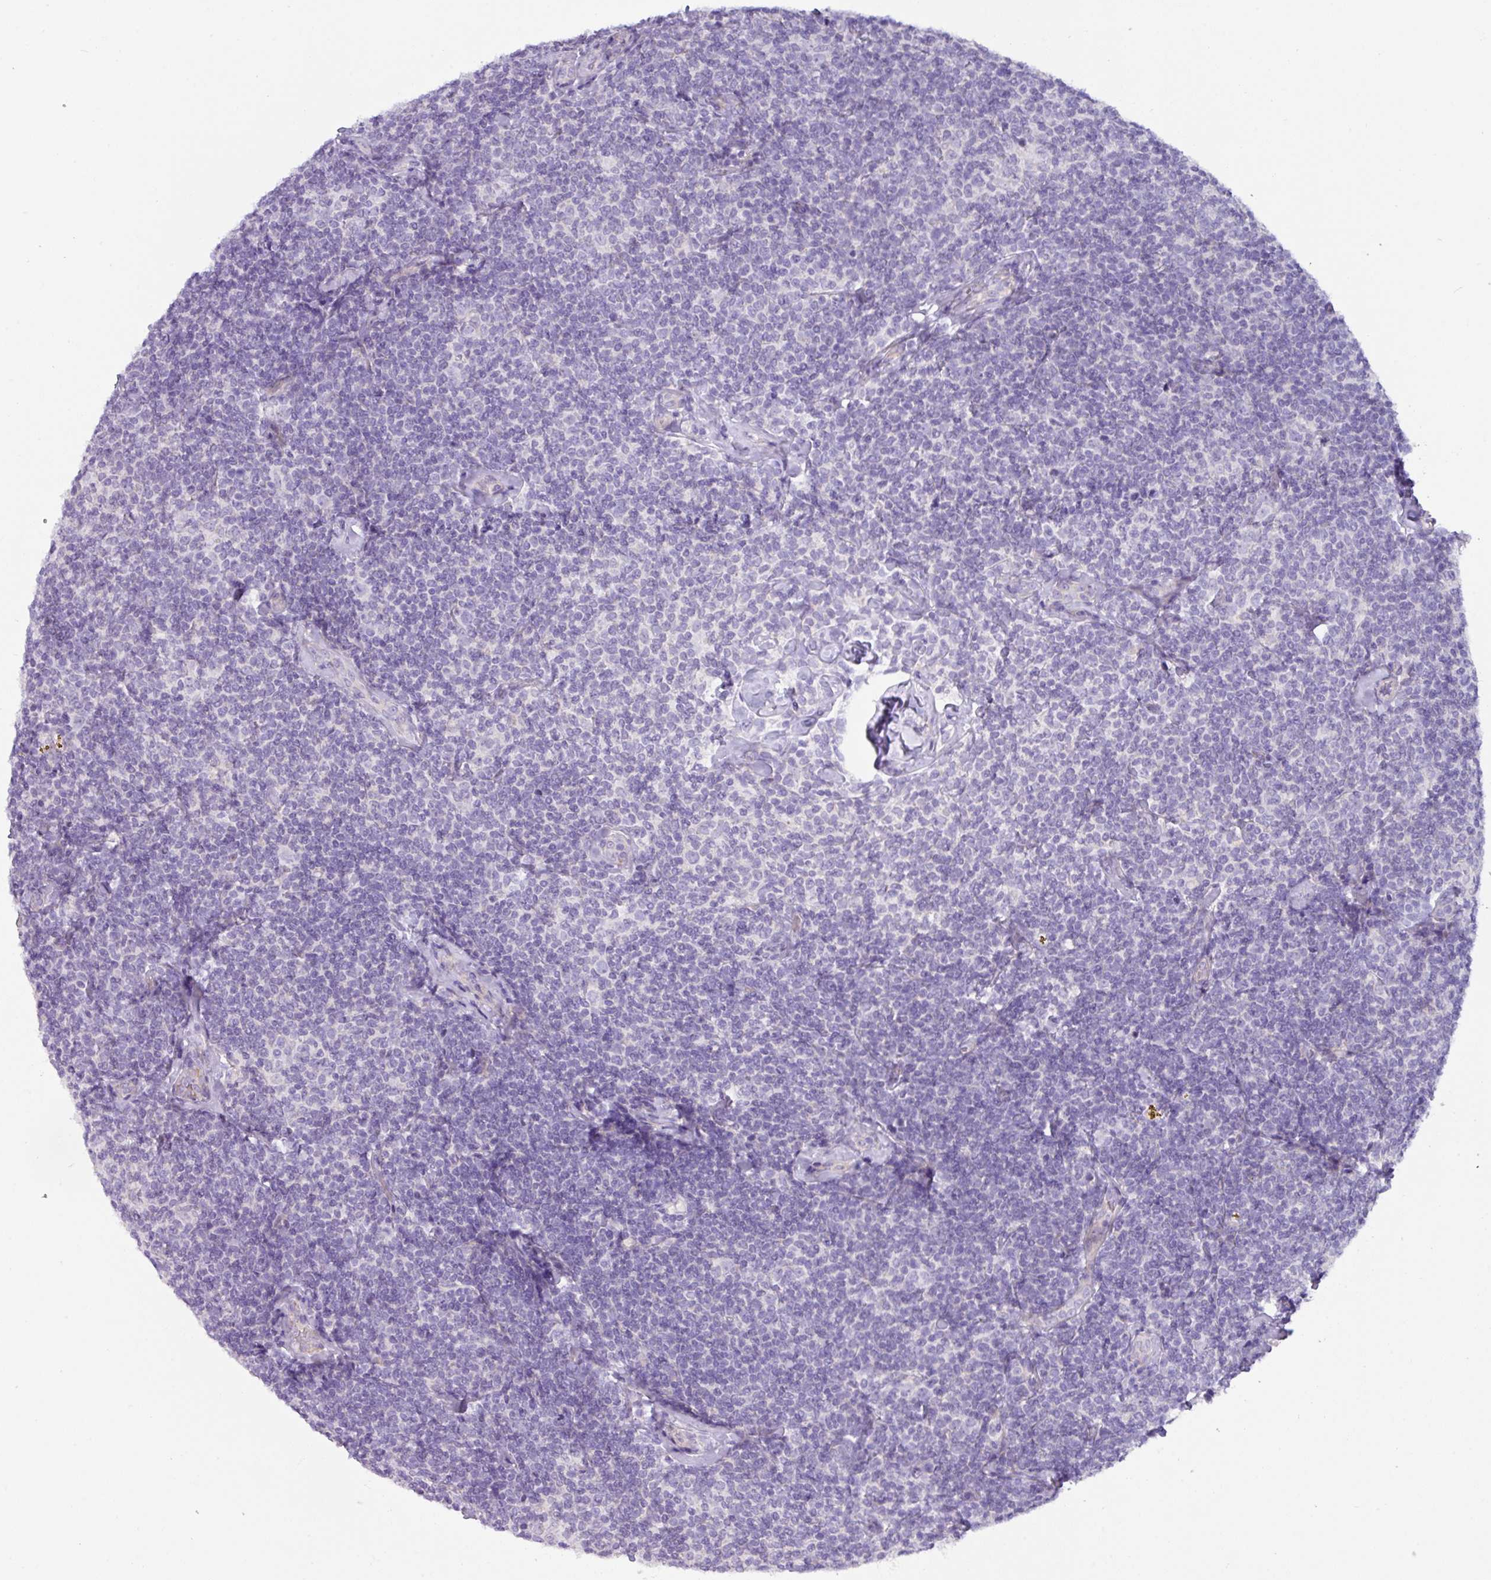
{"staining": {"intensity": "negative", "quantity": "none", "location": "none"}, "tissue": "lymphoma", "cell_type": "Tumor cells", "image_type": "cancer", "snomed": [{"axis": "morphology", "description": "Malignant lymphoma, non-Hodgkin's type, Low grade"}, {"axis": "topography", "description": "Lymph node"}], "caption": "DAB immunohistochemical staining of lymphoma exhibits no significant staining in tumor cells.", "gene": "RGS16", "patient": {"sex": "female", "age": 56}}